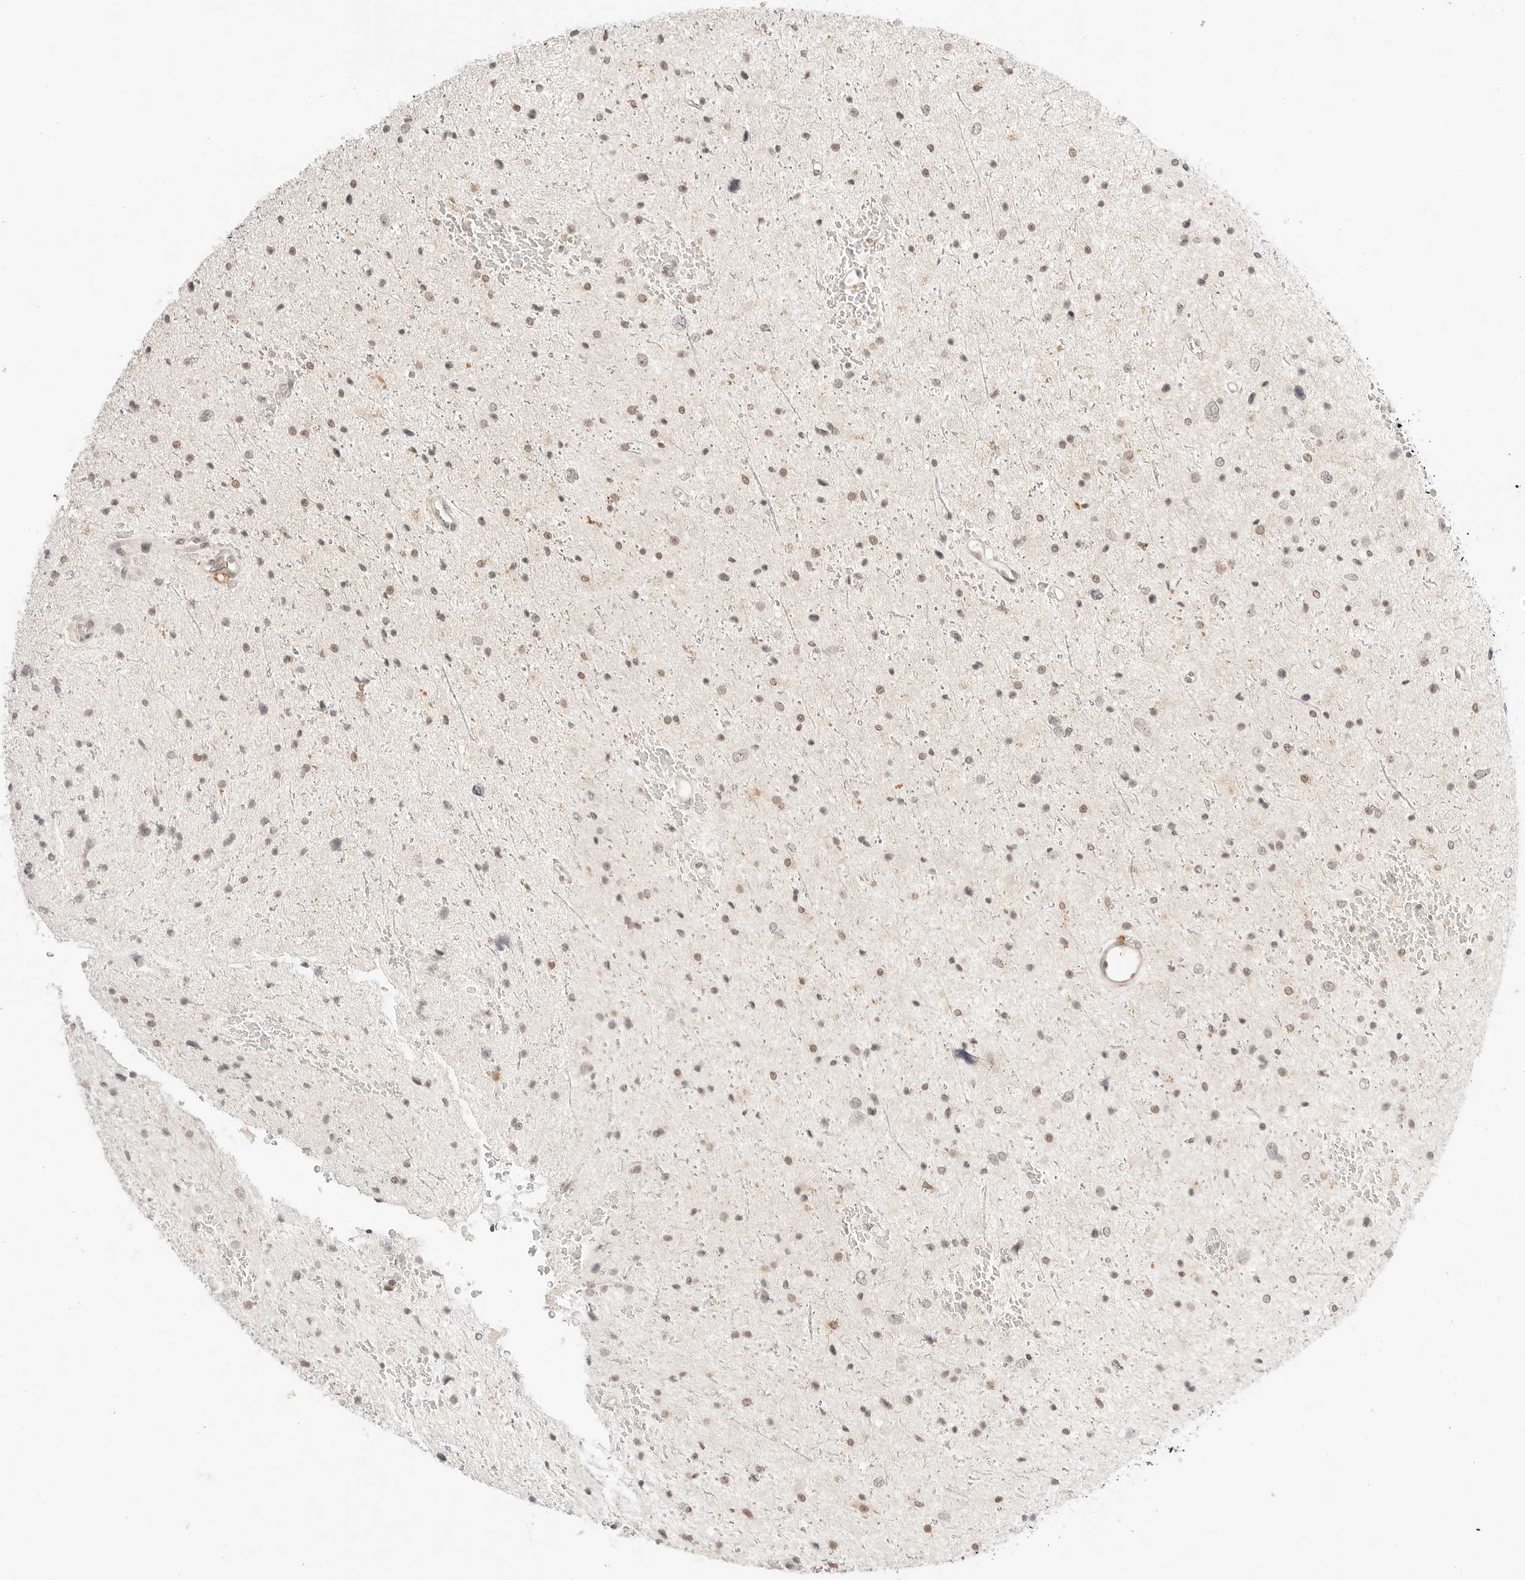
{"staining": {"intensity": "moderate", "quantity": "25%-75%", "location": "nuclear"}, "tissue": "glioma", "cell_type": "Tumor cells", "image_type": "cancer", "snomed": [{"axis": "morphology", "description": "Glioma, malignant, Low grade"}, {"axis": "topography", "description": "Brain"}], "caption": "About 25%-75% of tumor cells in human malignant glioma (low-grade) display moderate nuclear protein staining as visualized by brown immunohistochemical staining.", "gene": "RPS6KL1", "patient": {"sex": "female", "age": 37}}